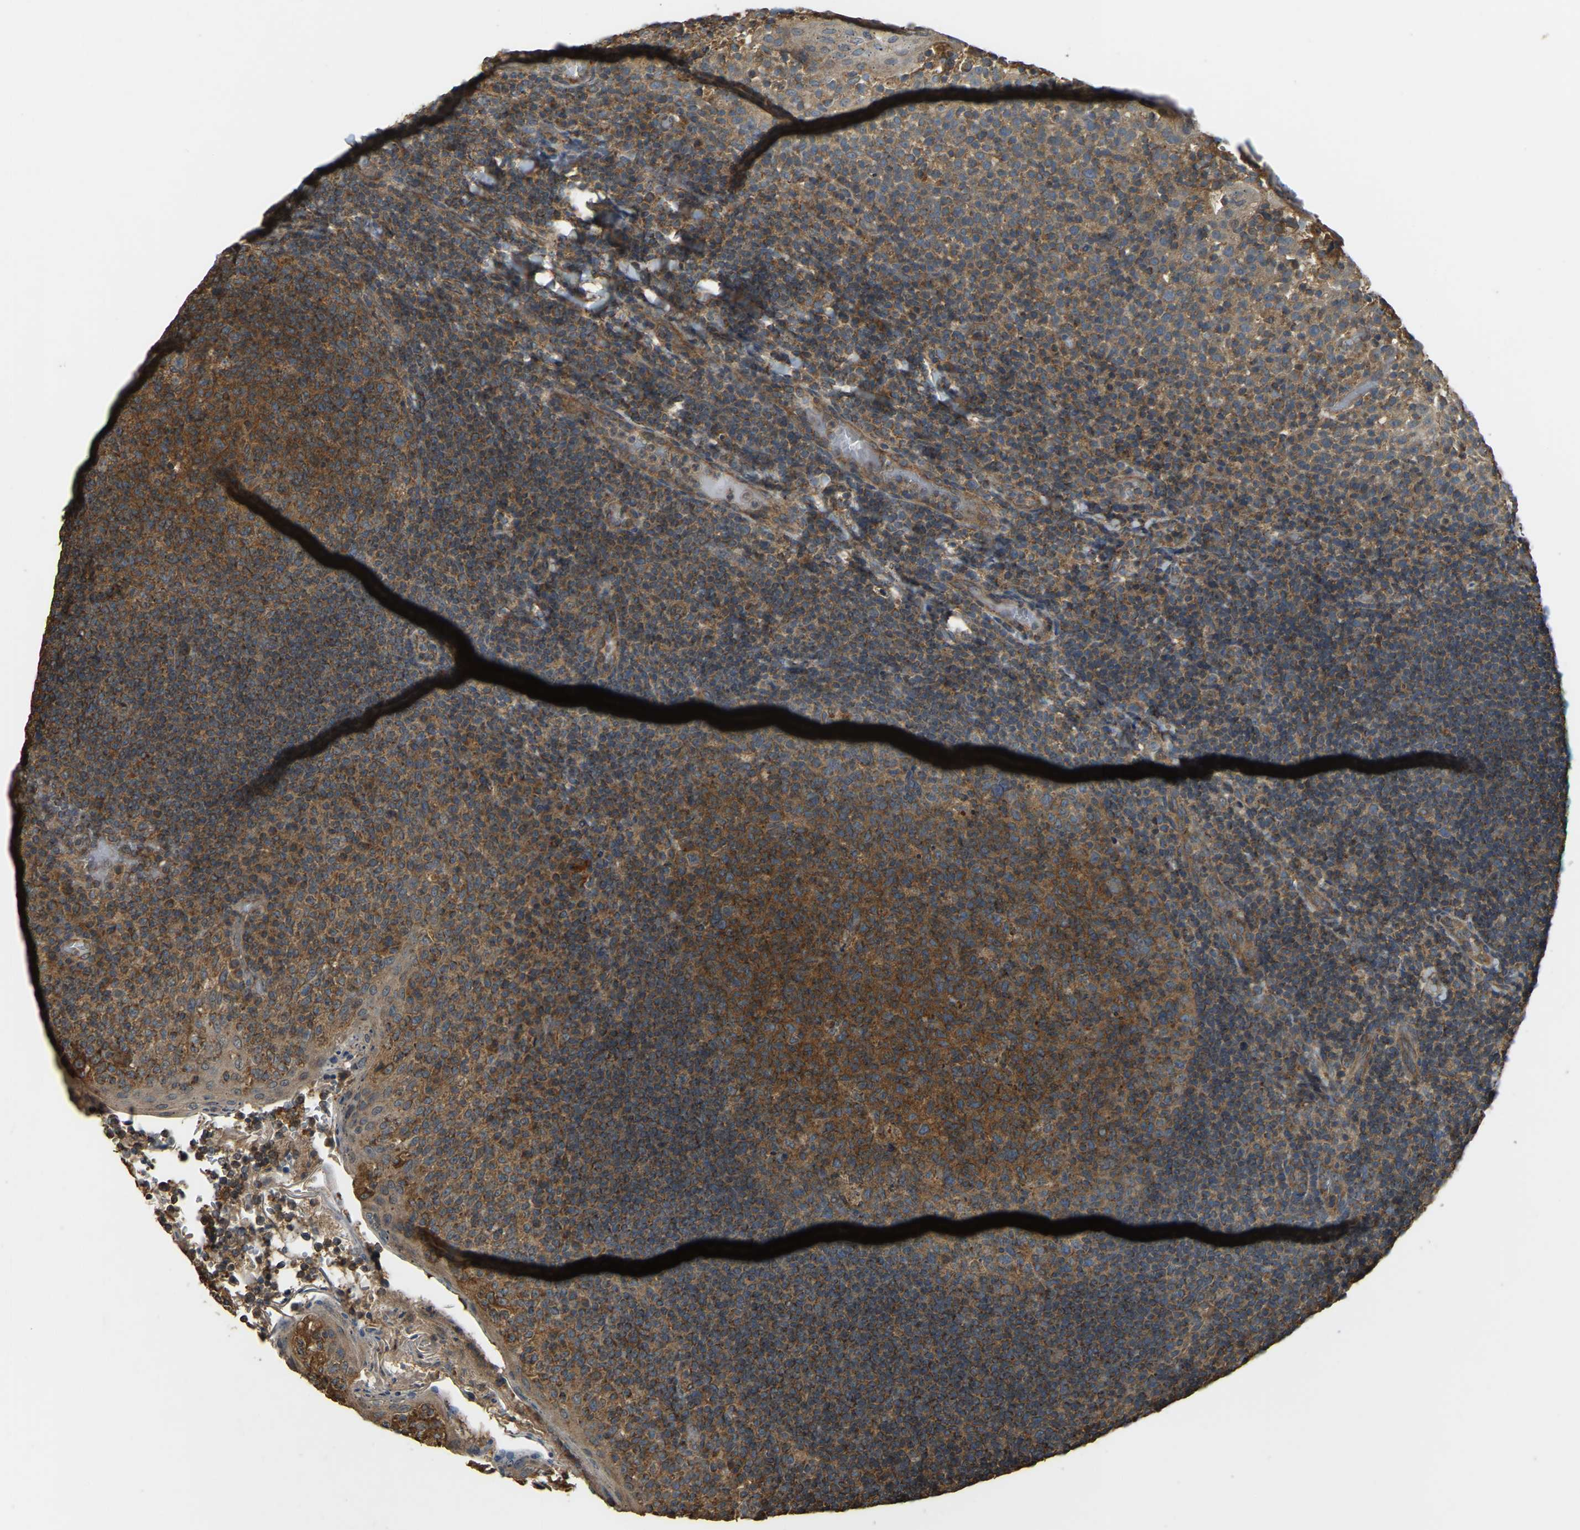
{"staining": {"intensity": "moderate", "quantity": ">75%", "location": "cytoplasmic/membranous"}, "tissue": "tonsil", "cell_type": "Germinal center cells", "image_type": "normal", "snomed": [{"axis": "morphology", "description": "Normal tissue, NOS"}, {"axis": "topography", "description": "Tonsil"}], "caption": "Tonsil stained for a protein (brown) reveals moderate cytoplasmic/membranous positive positivity in approximately >75% of germinal center cells.", "gene": "GNG2", "patient": {"sex": "female", "age": 19}}